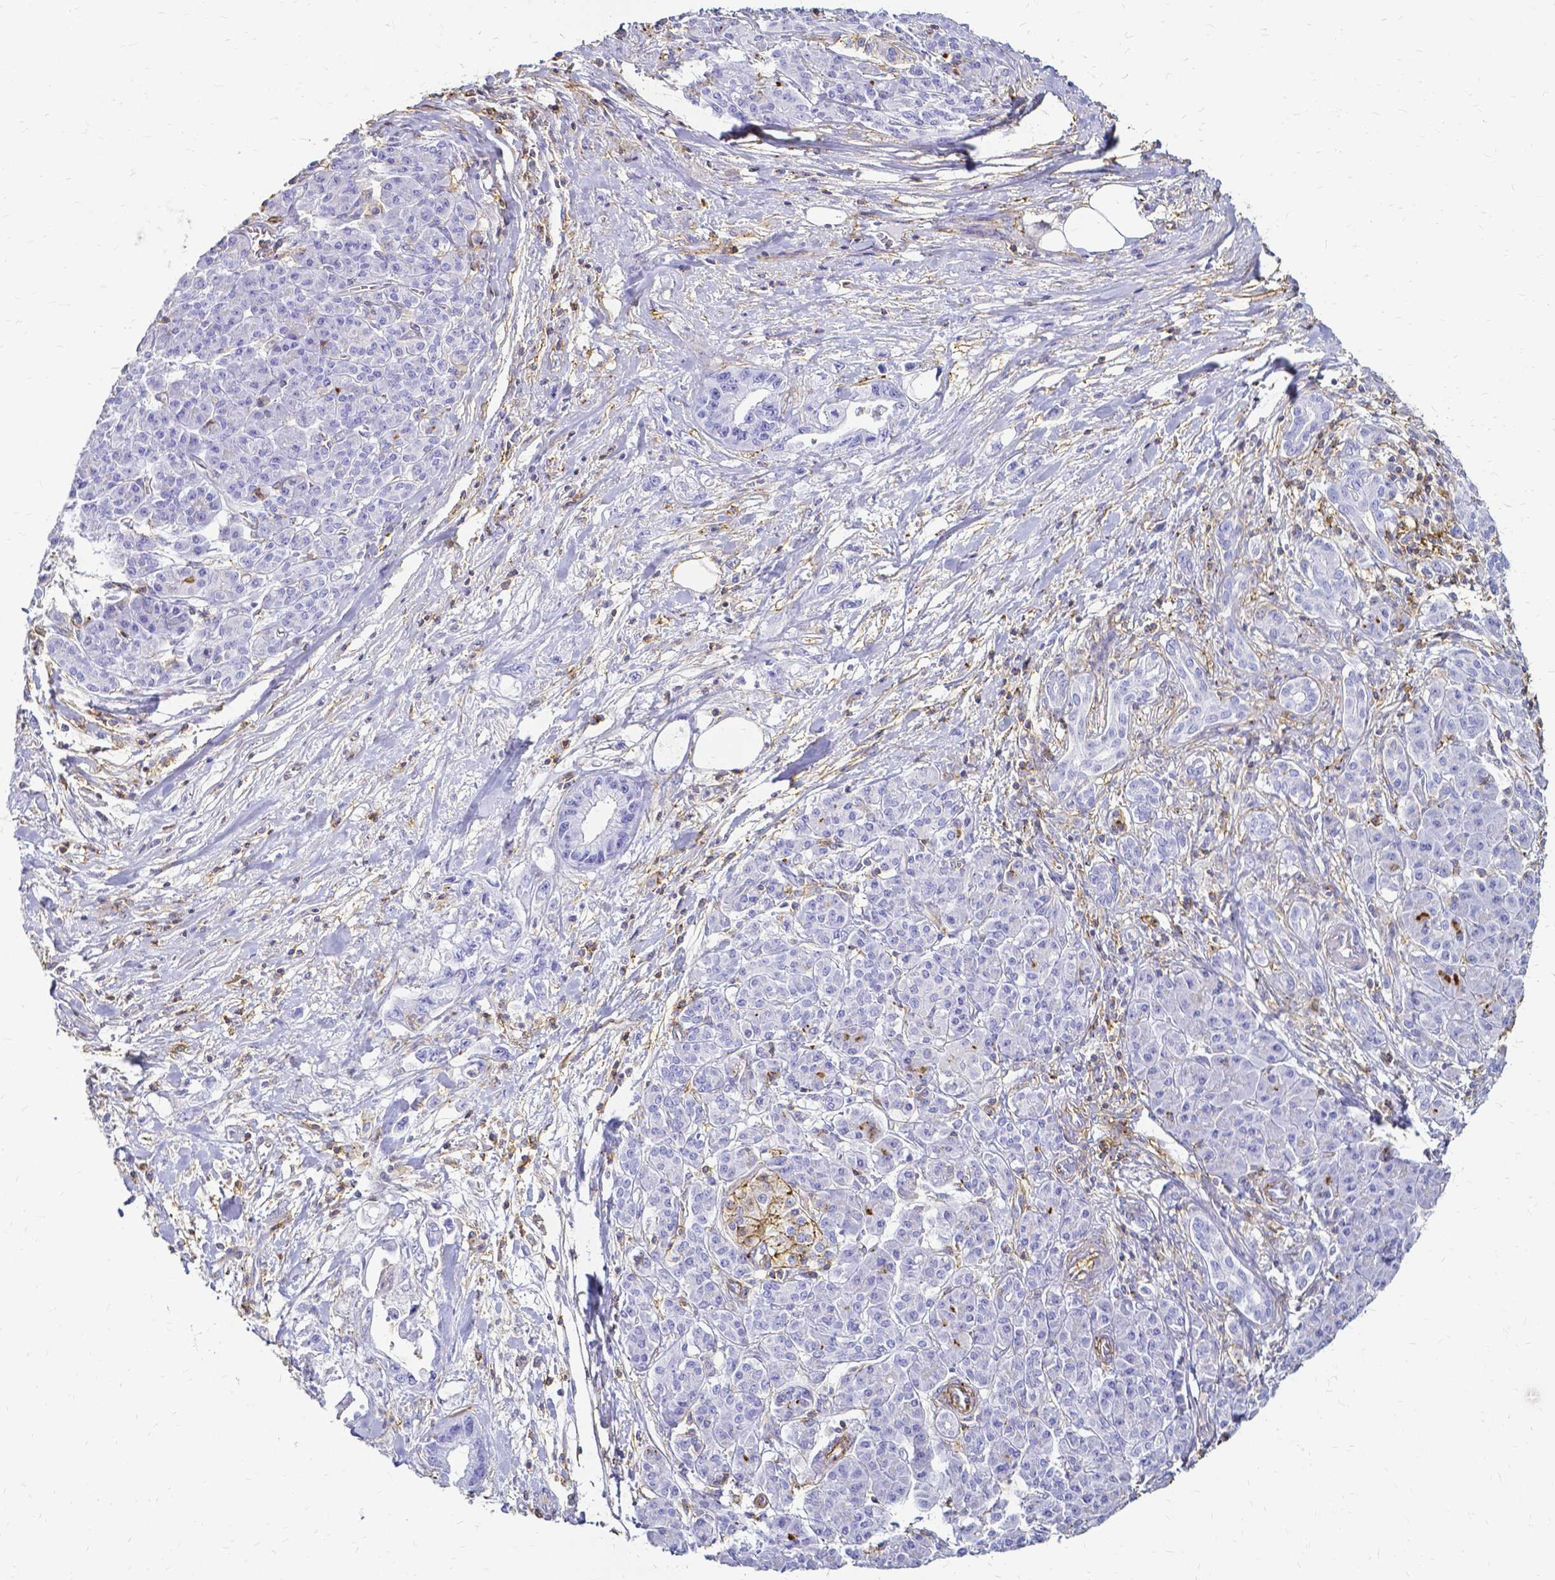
{"staining": {"intensity": "negative", "quantity": "none", "location": "none"}, "tissue": "pancreatic cancer", "cell_type": "Tumor cells", "image_type": "cancer", "snomed": [{"axis": "morphology", "description": "Adenocarcinoma, NOS"}, {"axis": "topography", "description": "Pancreas"}], "caption": "Immunohistochemistry (IHC) micrograph of adenocarcinoma (pancreatic) stained for a protein (brown), which shows no expression in tumor cells.", "gene": "HSPA12A", "patient": {"sex": "male", "age": 61}}